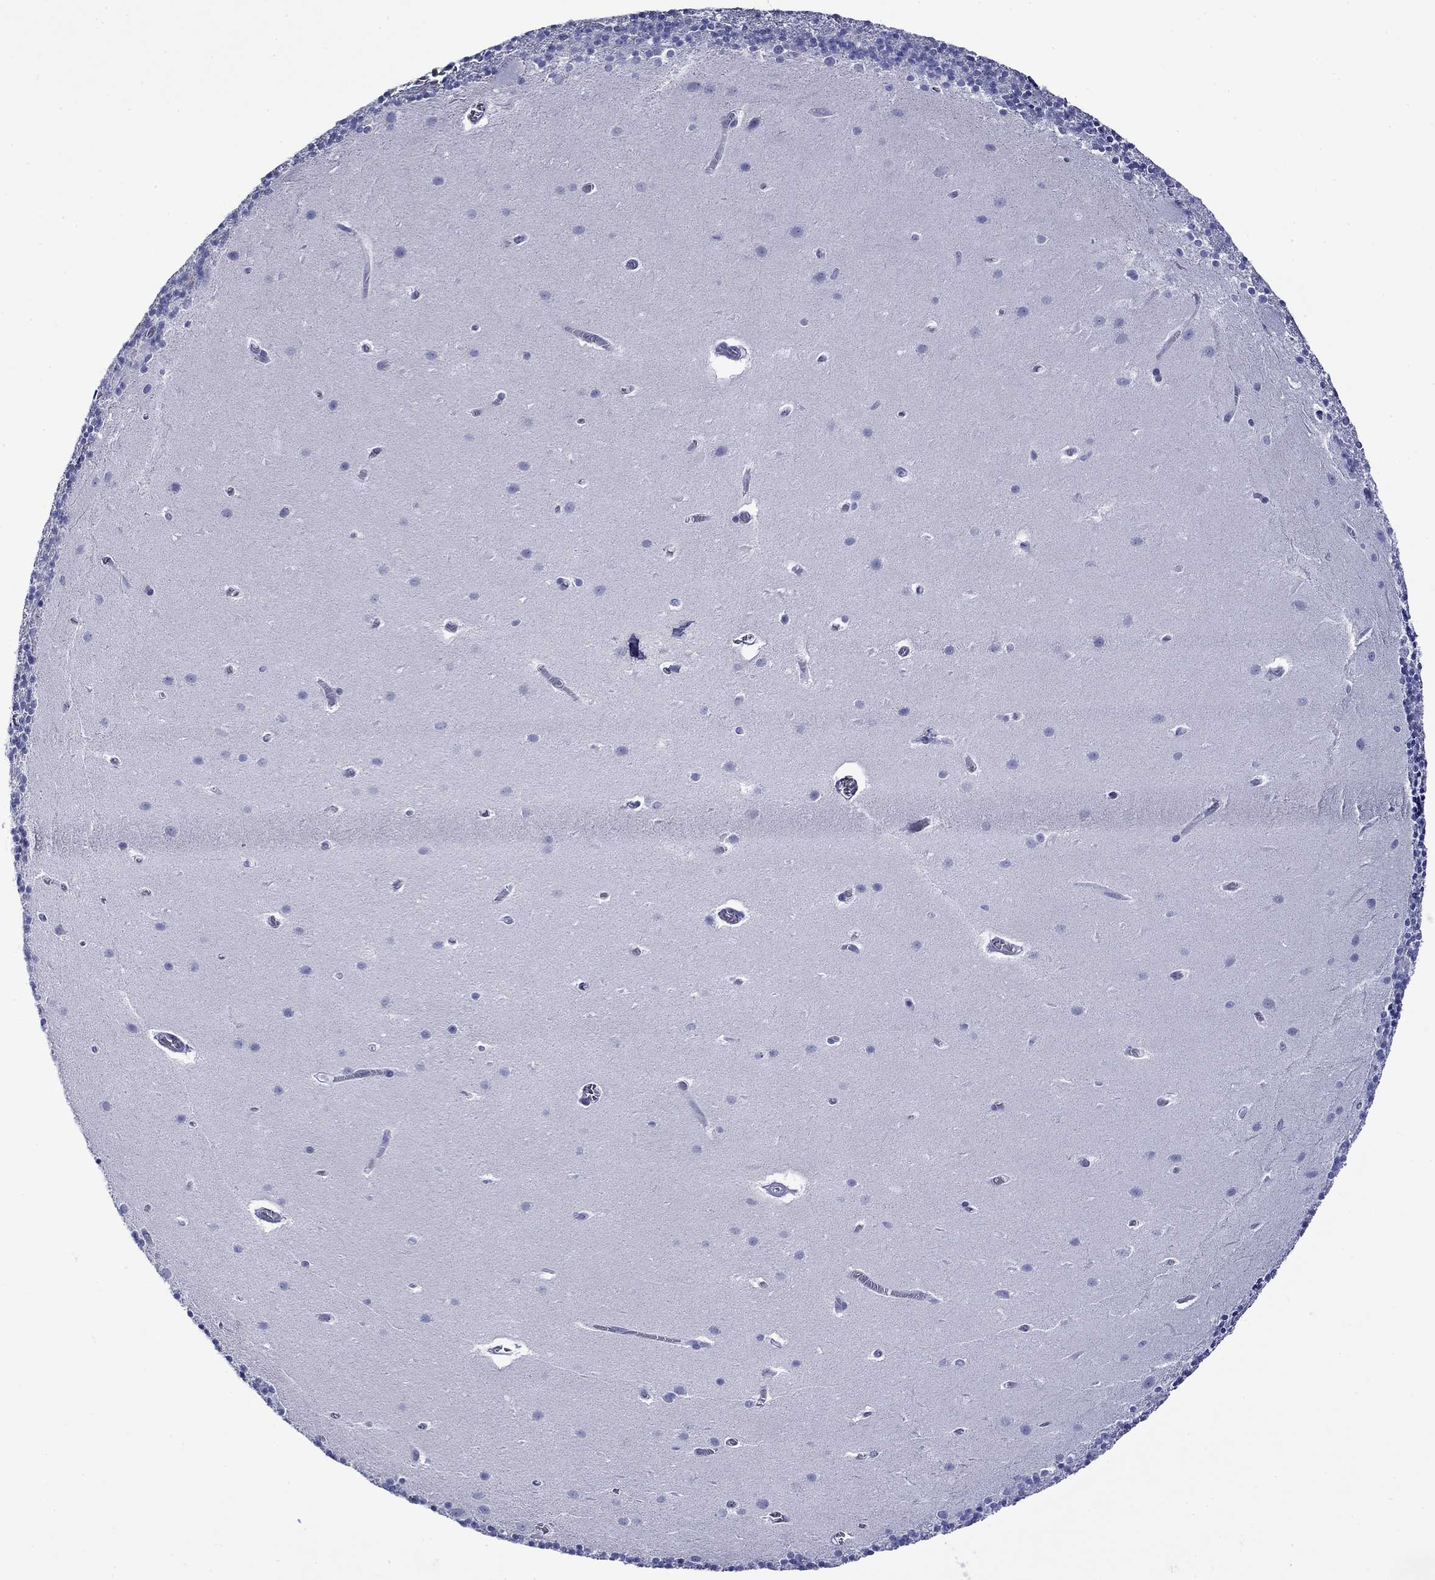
{"staining": {"intensity": "negative", "quantity": "none", "location": "none"}, "tissue": "cerebellum", "cell_type": "Cells in granular layer", "image_type": "normal", "snomed": [{"axis": "morphology", "description": "Normal tissue, NOS"}, {"axis": "topography", "description": "Cerebellum"}], "caption": "High power microscopy histopathology image of an IHC histopathology image of benign cerebellum, revealing no significant expression in cells in granular layer.", "gene": "ROM1", "patient": {"sex": "male", "age": 70}}